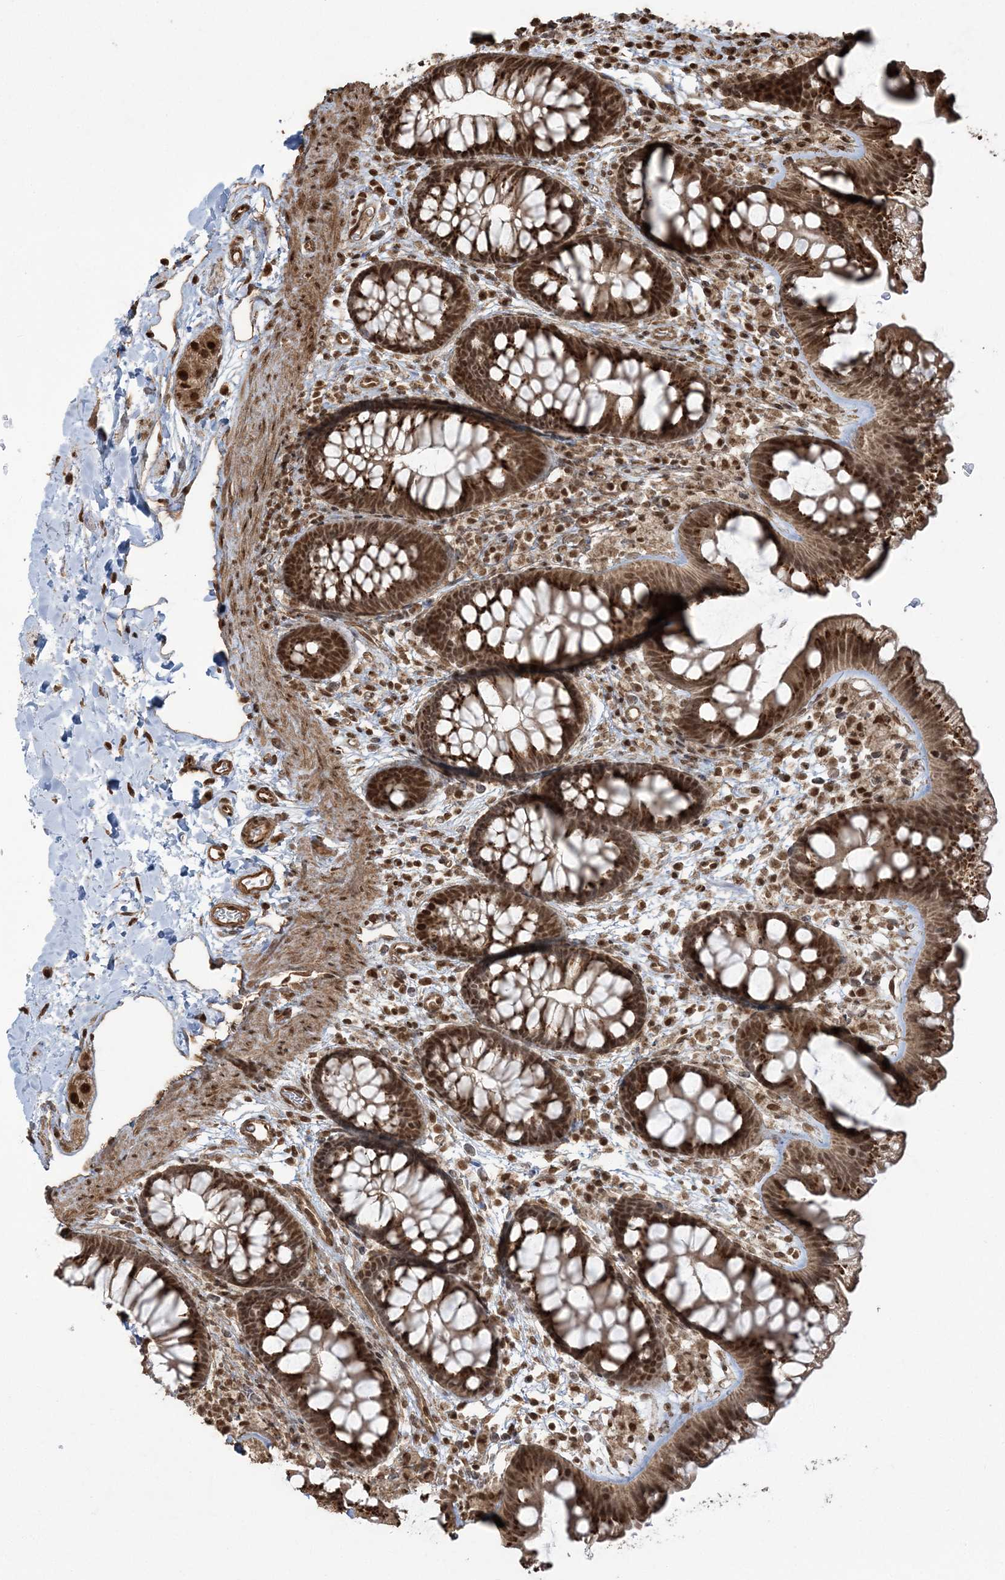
{"staining": {"intensity": "strong", "quantity": ">75%", "location": "cytoplasmic/membranous,nuclear"}, "tissue": "colon", "cell_type": "Endothelial cells", "image_type": "normal", "snomed": [{"axis": "morphology", "description": "Normal tissue, NOS"}, {"axis": "topography", "description": "Colon"}], "caption": "IHC image of benign human colon stained for a protein (brown), which exhibits high levels of strong cytoplasmic/membranous,nuclear staining in approximately >75% of endothelial cells.", "gene": "ZNF839", "patient": {"sex": "female", "age": 62}}